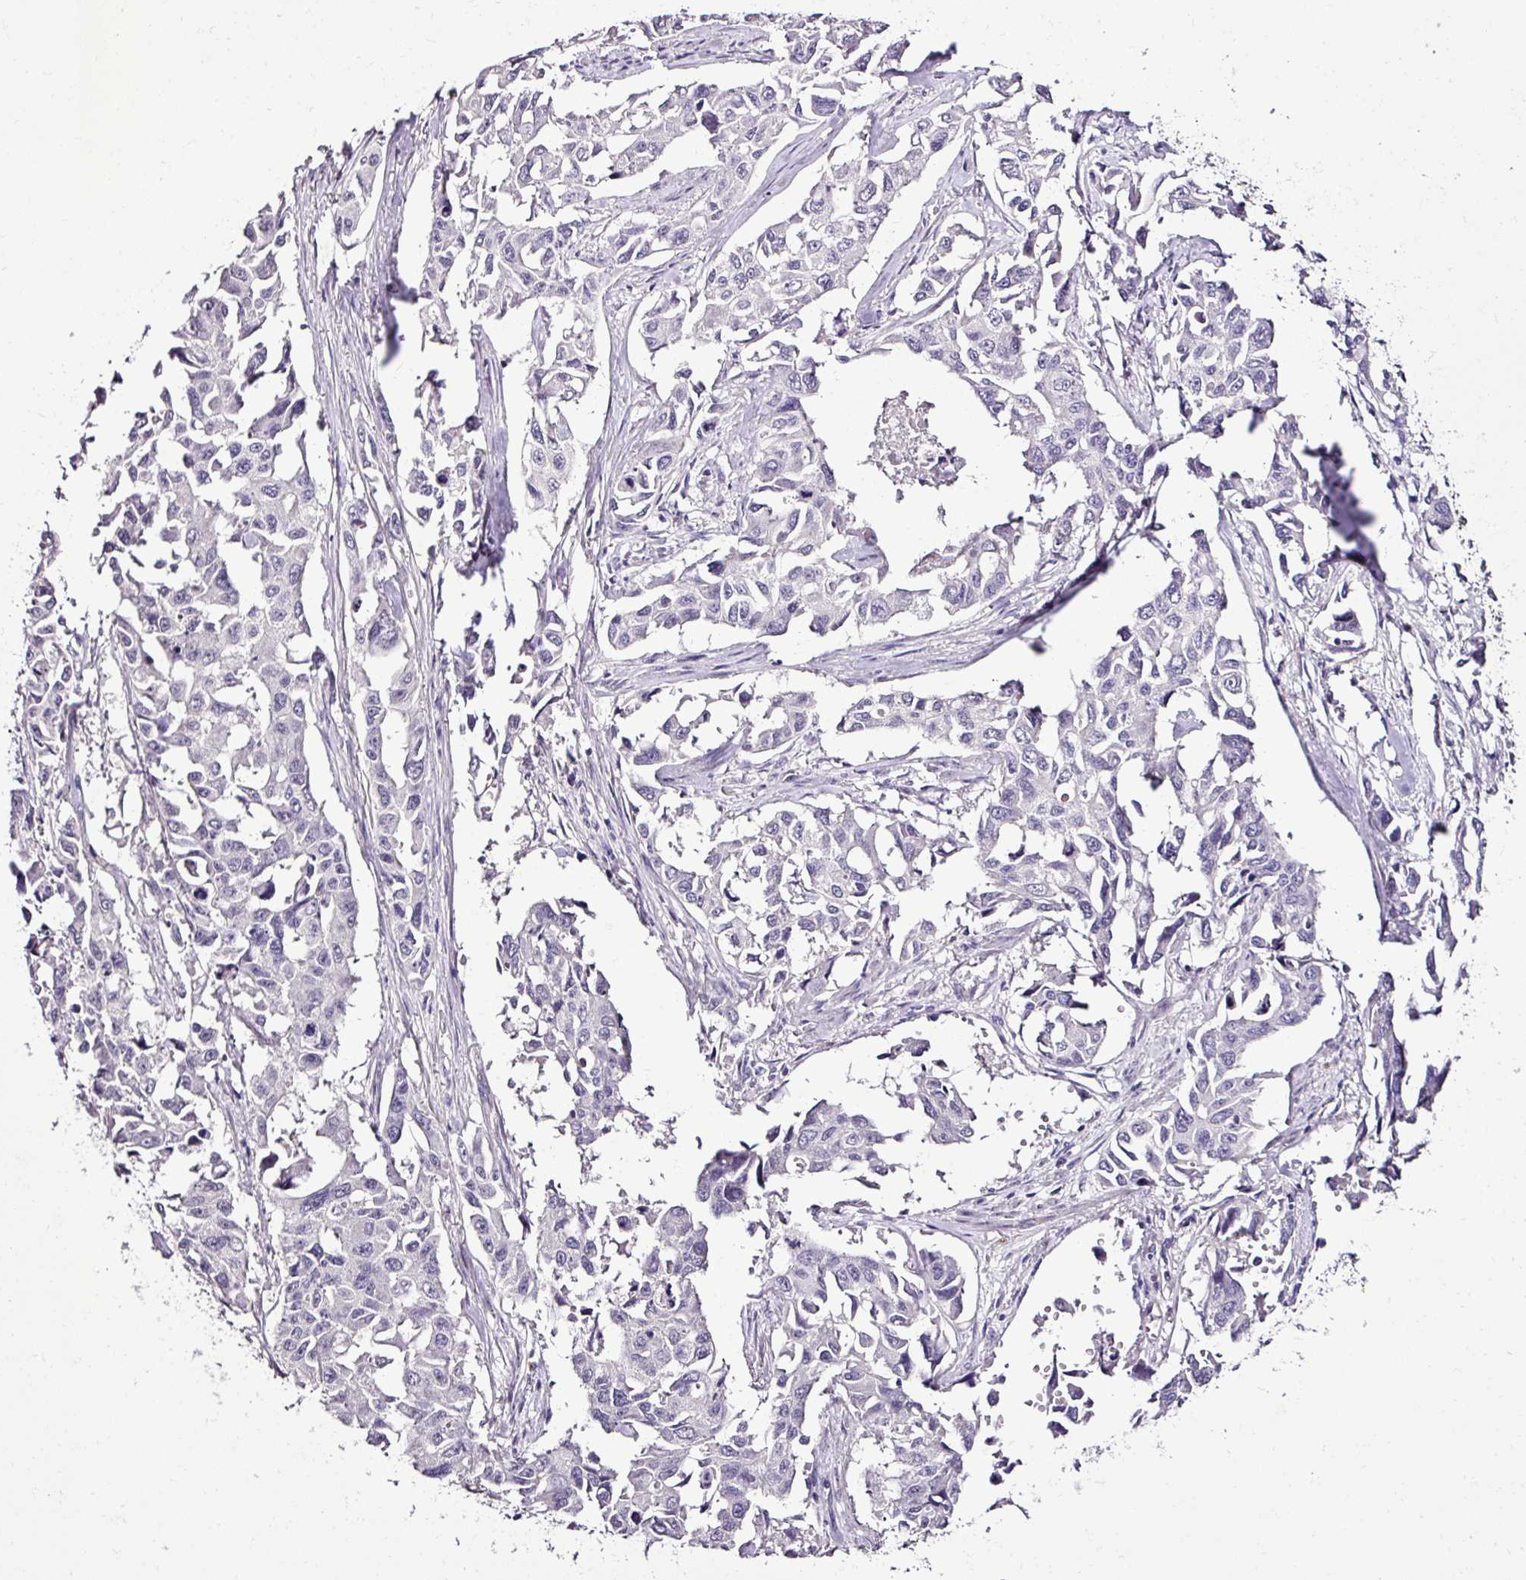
{"staining": {"intensity": "negative", "quantity": "none", "location": "none"}, "tissue": "lung cancer", "cell_type": "Tumor cells", "image_type": "cancer", "snomed": [{"axis": "morphology", "description": "Adenocarcinoma, NOS"}, {"axis": "topography", "description": "Lung"}], "caption": "Immunohistochemical staining of human adenocarcinoma (lung) displays no significant staining in tumor cells. The staining was performed using DAB to visualize the protein expression in brown, while the nuclei were stained in blue with hematoxylin (Magnification: 20x).", "gene": "ESR1", "patient": {"sex": "male", "age": 64}}